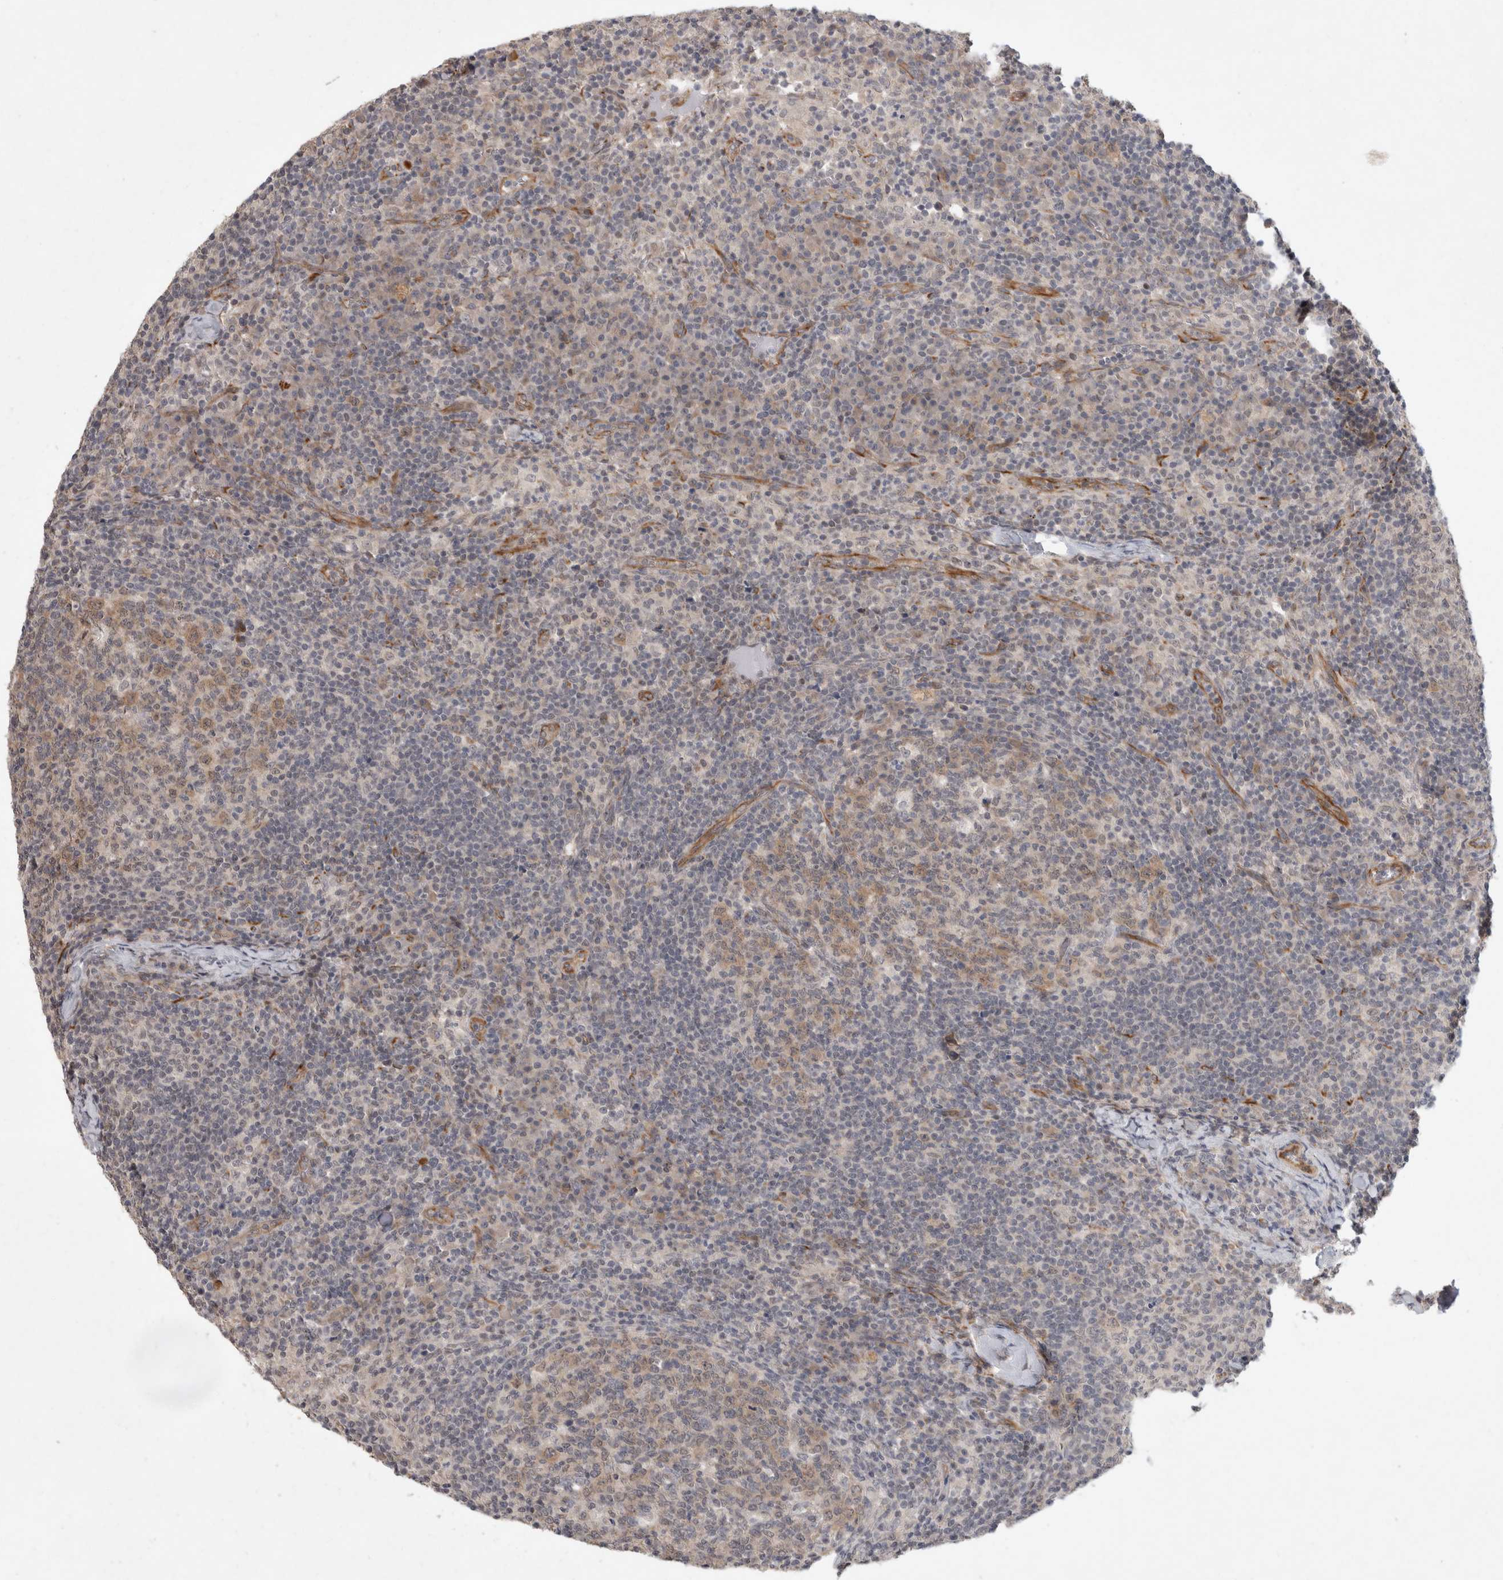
{"staining": {"intensity": "weak", "quantity": ">75%", "location": "cytoplasmic/membranous"}, "tissue": "lymph node", "cell_type": "Germinal center cells", "image_type": "normal", "snomed": [{"axis": "morphology", "description": "Normal tissue, NOS"}, {"axis": "morphology", "description": "Inflammation, NOS"}, {"axis": "topography", "description": "Lymph node"}], "caption": "A micrograph of lymph node stained for a protein shows weak cytoplasmic/membranous brown staining in germinal center cells. The protein is shown in brown color, while the nuclei are stained blue.", "gene": "CRISPLD1", "patient": {"sex": "male", "age": 55}}